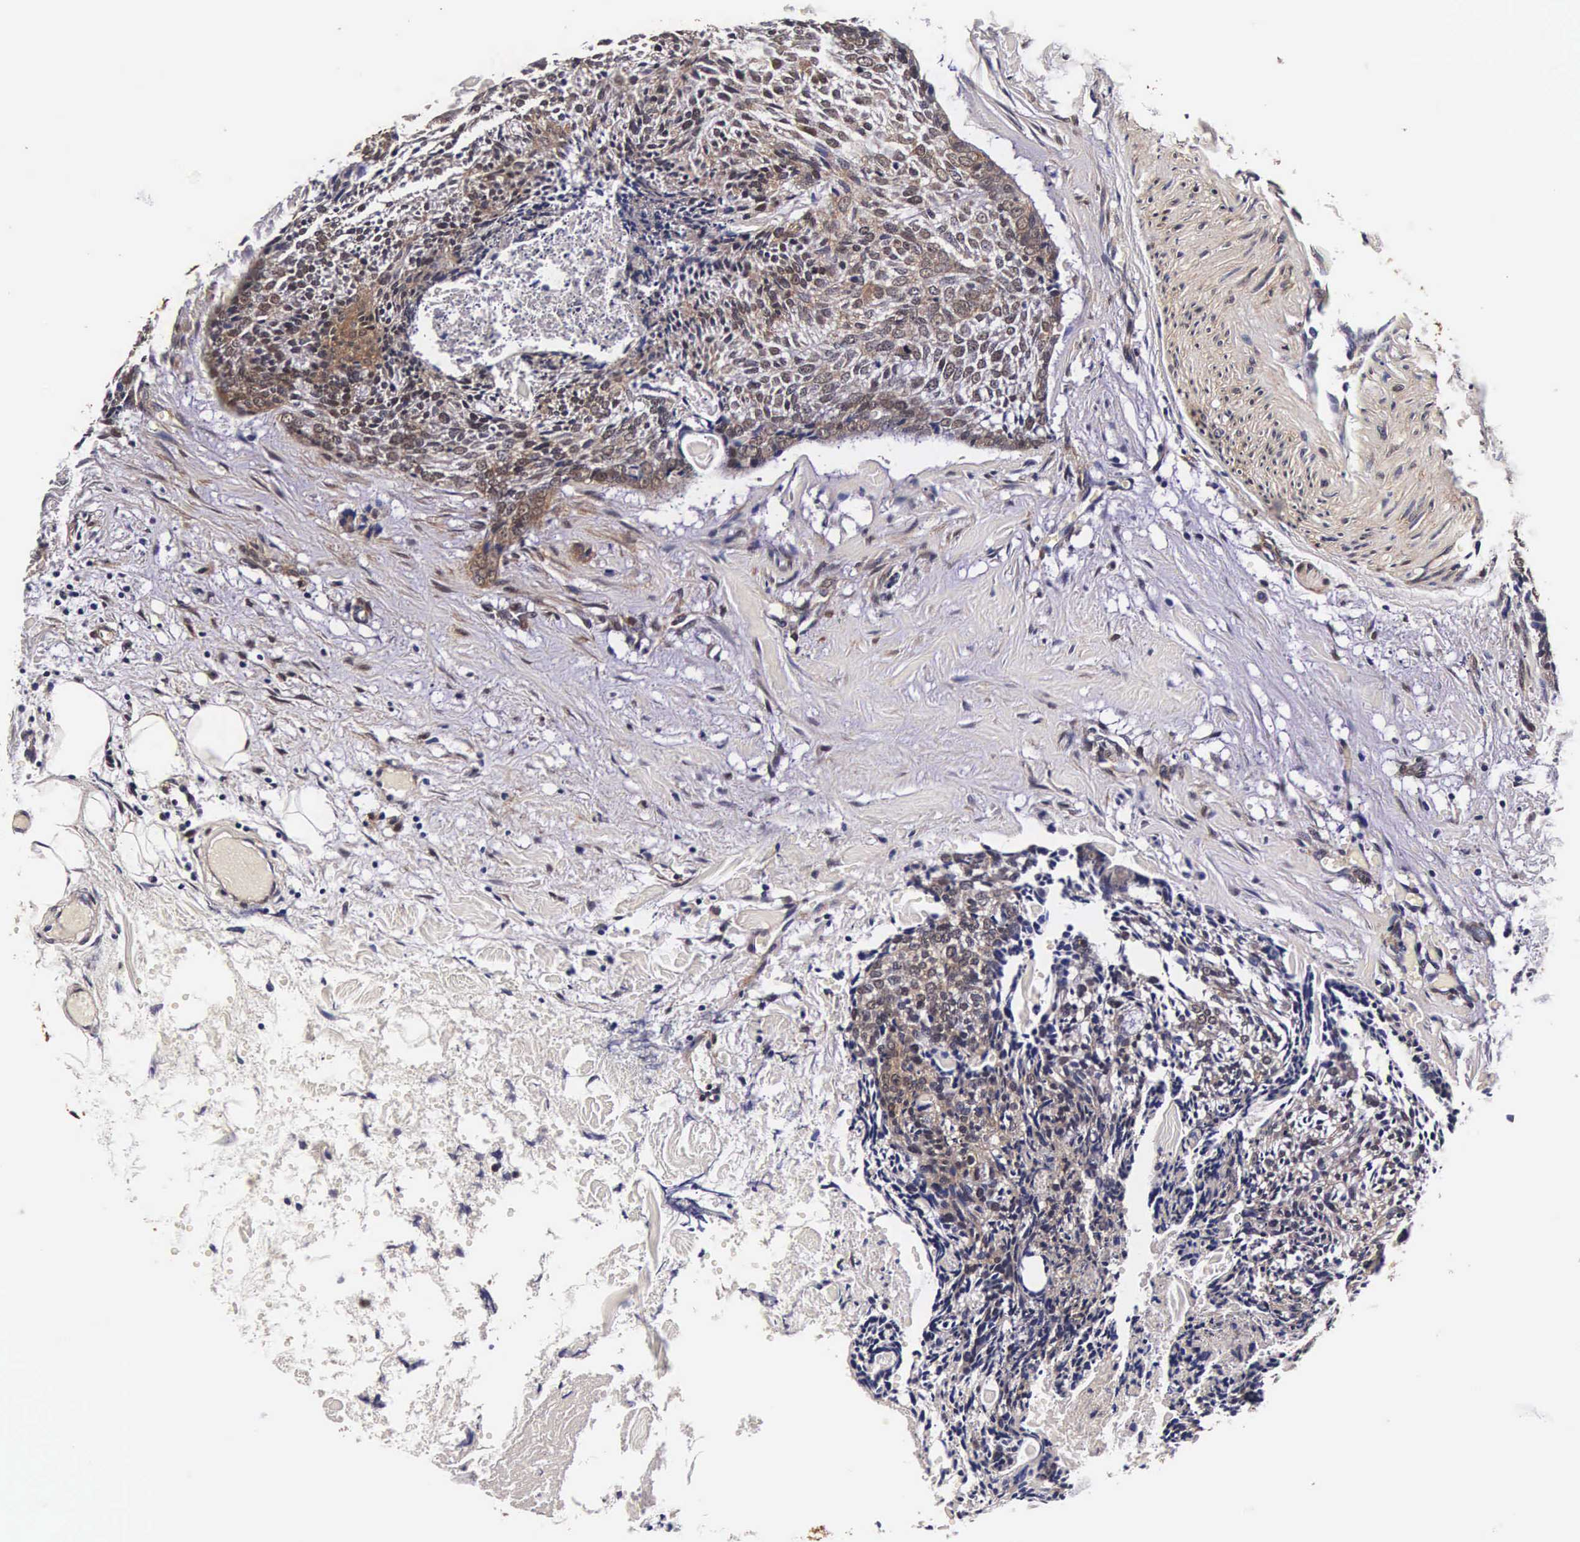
{"staining": {"intensity": "moderate", "quantity": "<25%", "location": "cytoplasmic/membranous,nuclear"}, "tissue": "head and neck cancer", "cell_type": "Tumor cells", "image_type": "cancer", "snomed": [{"axis": "morphology", "description": "Squamous cell carcinoma, NOS"}, {"axis": "topography", "description": "Salivary gland"}, {"axis": "topography", "description": "Head-Neck"}], "caption": "High-power microscopy captured an immunohistochemistry (IHC) photomicrograph of squamous cell carcinoma (head and neck), revealing moderate cytoplasmic/membranous and nuclear expression in approximately <25% of tumor cells.", "gene": "TECPR2", "patient": {"sex": "male", "age": 70}}